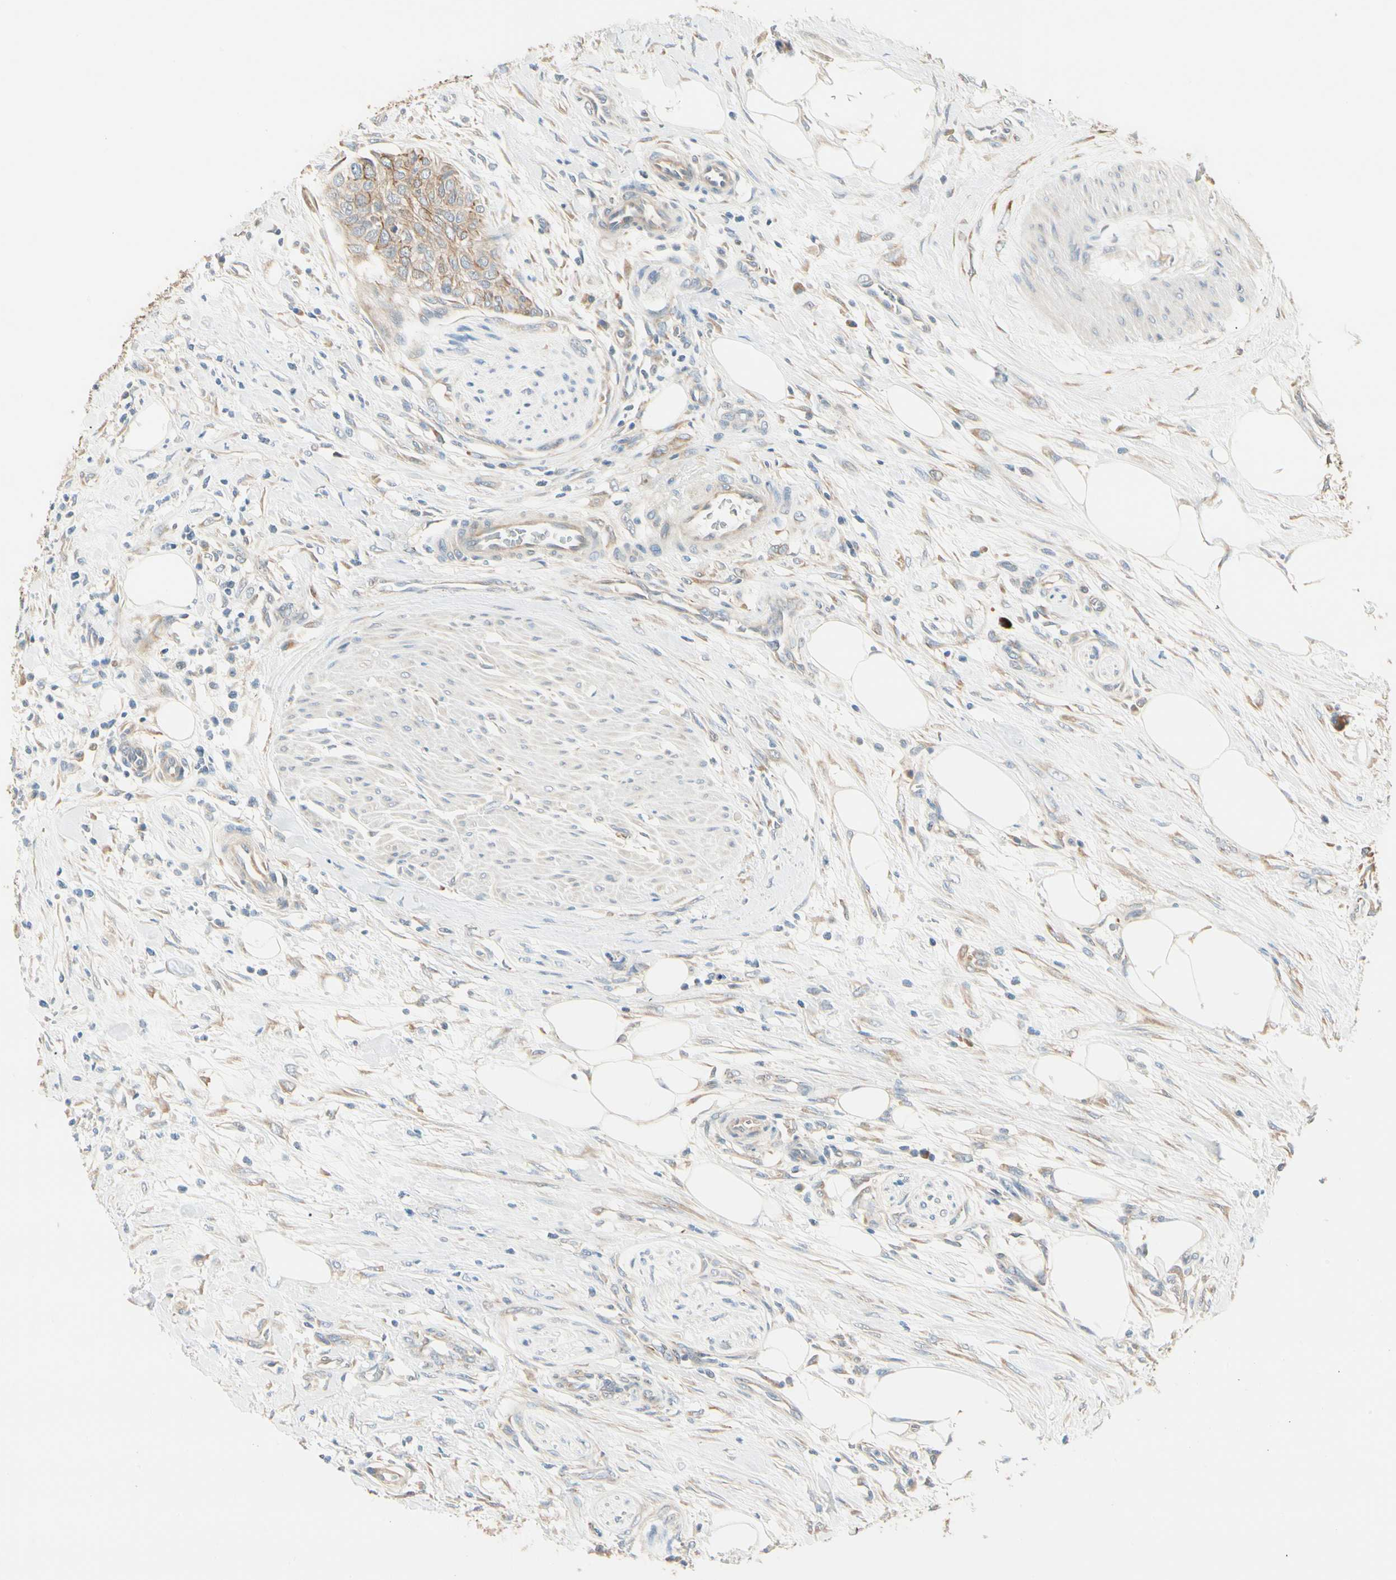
{"staining": {"intensity": "weak", "quantity": ">75%", "location": "cytoplasmic/membranous"}, "tissue": "urothelial cancer", "cell_type": "Tumor cells", "image_type": "cancer", "snomed": [{"axis": "morphology", "description": "Urothelial carcinoma, High grade"}, {"axis": "topography", "description": "Urinary bladder"}], "caption": "This is a photomicrograph of immunohistochemistry (IHC) staining of high-grade urothelial carcinoma, which shows weak positivity in the cytoplasmic/membranous of tumor cells.", "gene": "DUSP12", "patient": {"sex": "male", "age": 35}}